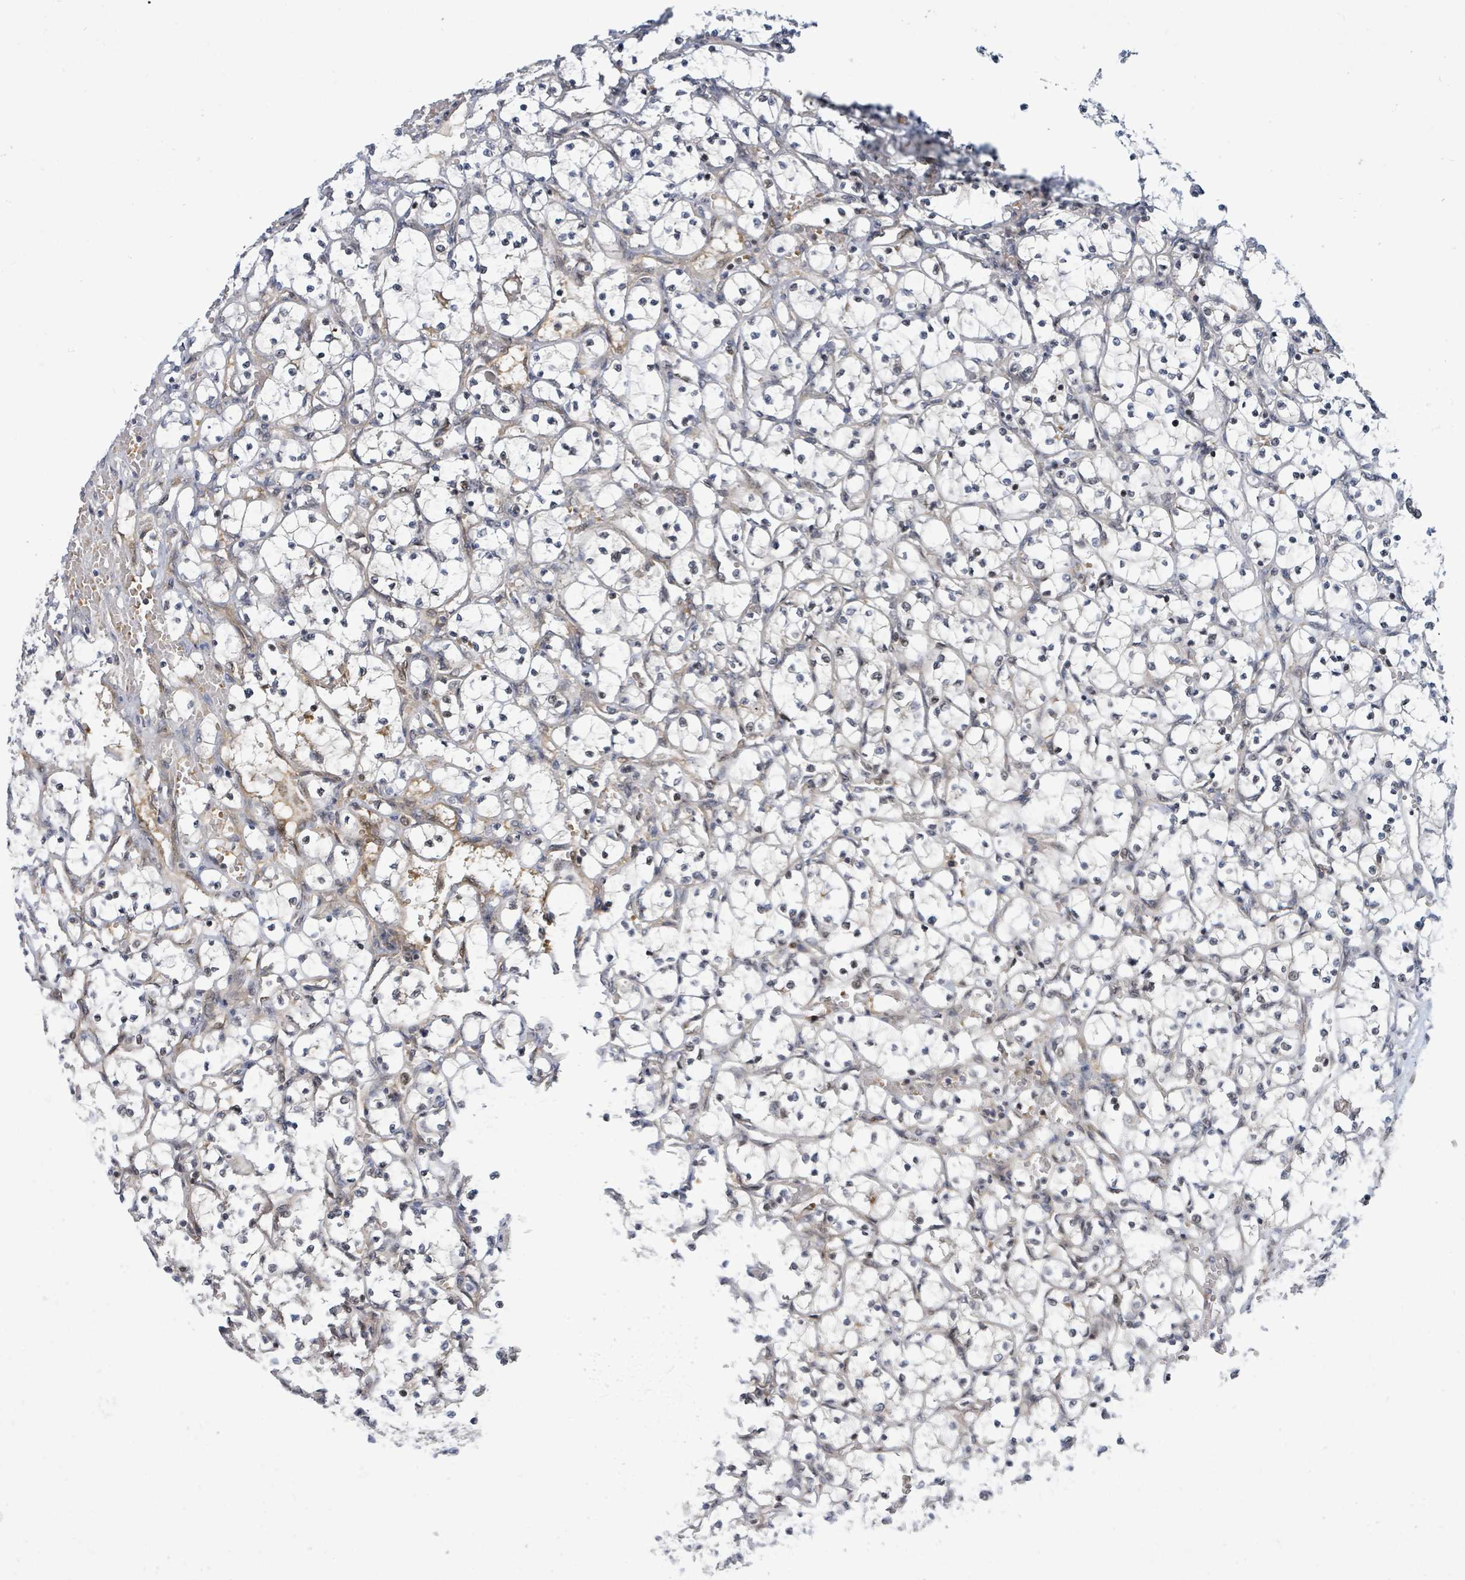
{"staining": {"intensity": "negative", "quantity": "none", "location": "none"}, "tissue": "renal cancer", "cell_type": "Tumor cells", "image_type": "cancer", "snomed": [{"axis": "morphology", "description": "Adenocarcinoma, NOS"}, {"axis": "topography", "description": "Kidney"}], "caption": "Human renal cancer (adenocarcinoma) stained for a protein using immunohistochemistry shows no staining in tumor cells.", "gene": "ITGA11", "patient": {"sex": "female", "age": 69}}